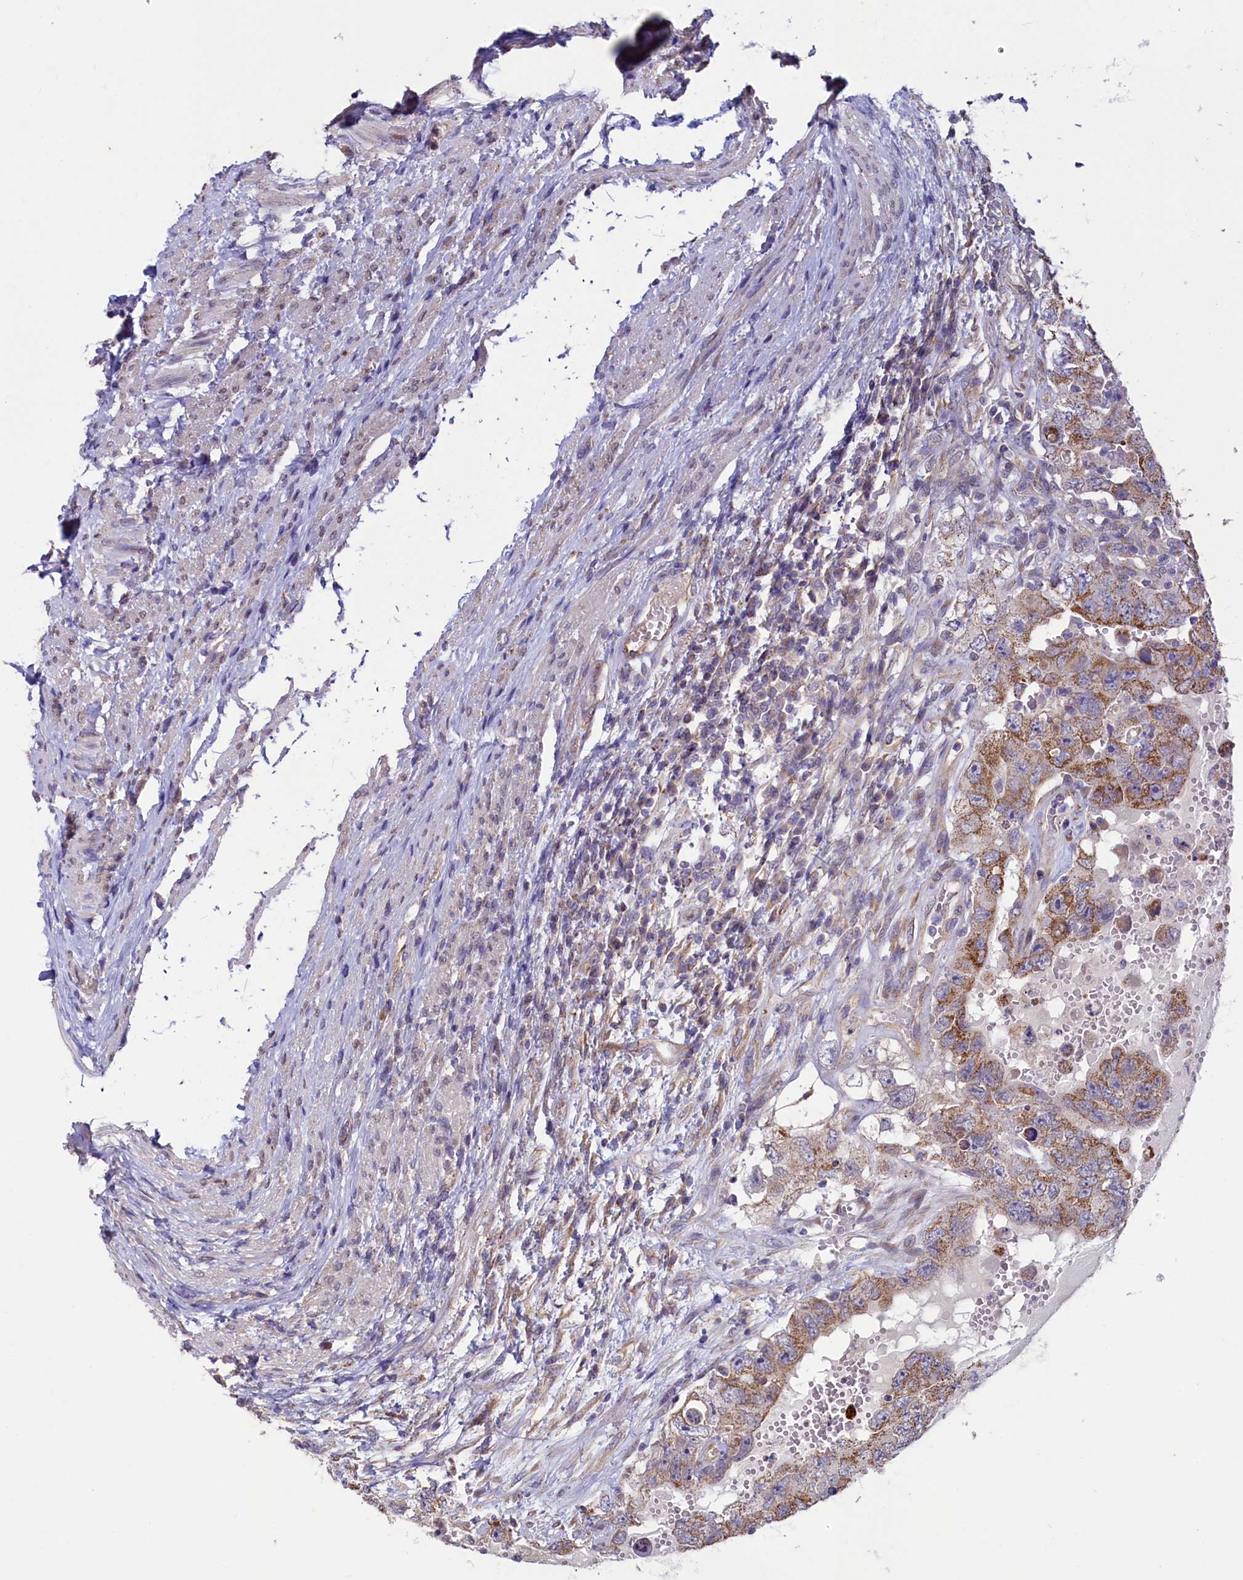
{"staining": {"intensity": "moderate", "quantity": "25%-75%", "location": "cytoplasmic/membranous"}, "tissue": "testis cancer", "cell_type": "Tumor cells", "image_type": "cancer", "snomed": [{"axis": "morphology", "description": "Carcinoma, Embryonal, NOS"}, {"axis": "topography", "description": "Testis"}], "caption": "A brown stain highlights moderate cytoplasmic/membranous expression of a protein in testis embryonal carcinoma tumor cells. (Brightfield microscopy of DAB IHC at high magnification).", "gene": "SPATA2L", "patient": {"sex": "male", "age": 26}}